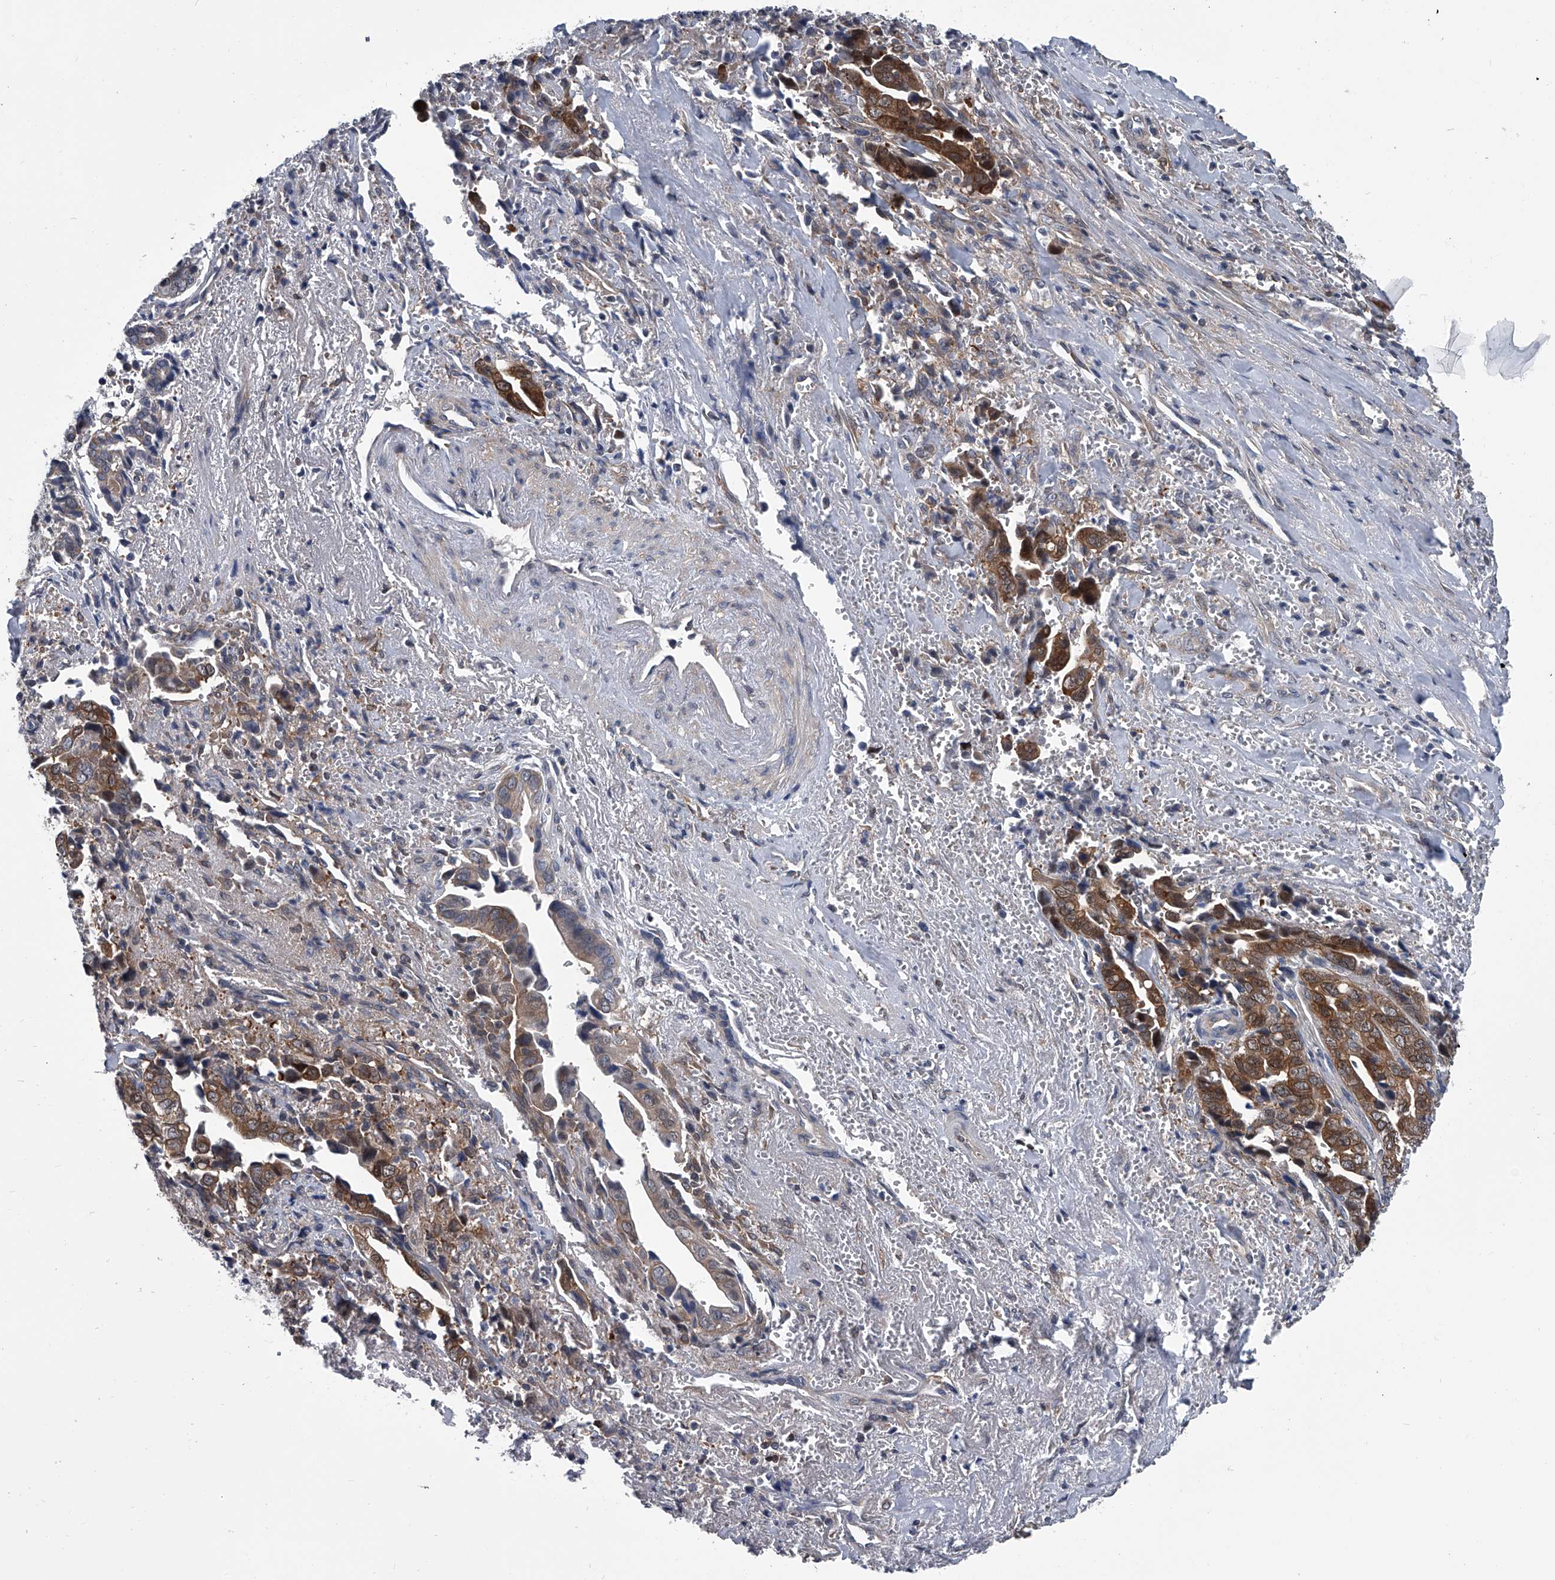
{"staining": {"intensity": "strong", "quantity": ">75%", "location": "cytoplasmic/membranous"}, "tissue": "liver cancer", "cell_type": "Tumor cells", "image_type": "cancer", "snomed": [{"axis": "morphology", "description": "Cholangiocarcinoma"}, {"axis": "topography", "description": "Liver"}], "caption": "Cholangiocarcinoma (liver) stained with IHC reveals strong cytoplasmic/membranous positivity in approximately >75% of tumor cells. The protein is stained brown, and the nuclei are stained in blue (DAB (3,3'-diaminobenzidine) IHC with brightfield microscopy, high magnification).", "gene": "PPP2R5D", "patient": {"sex": "female", "age": 79}}